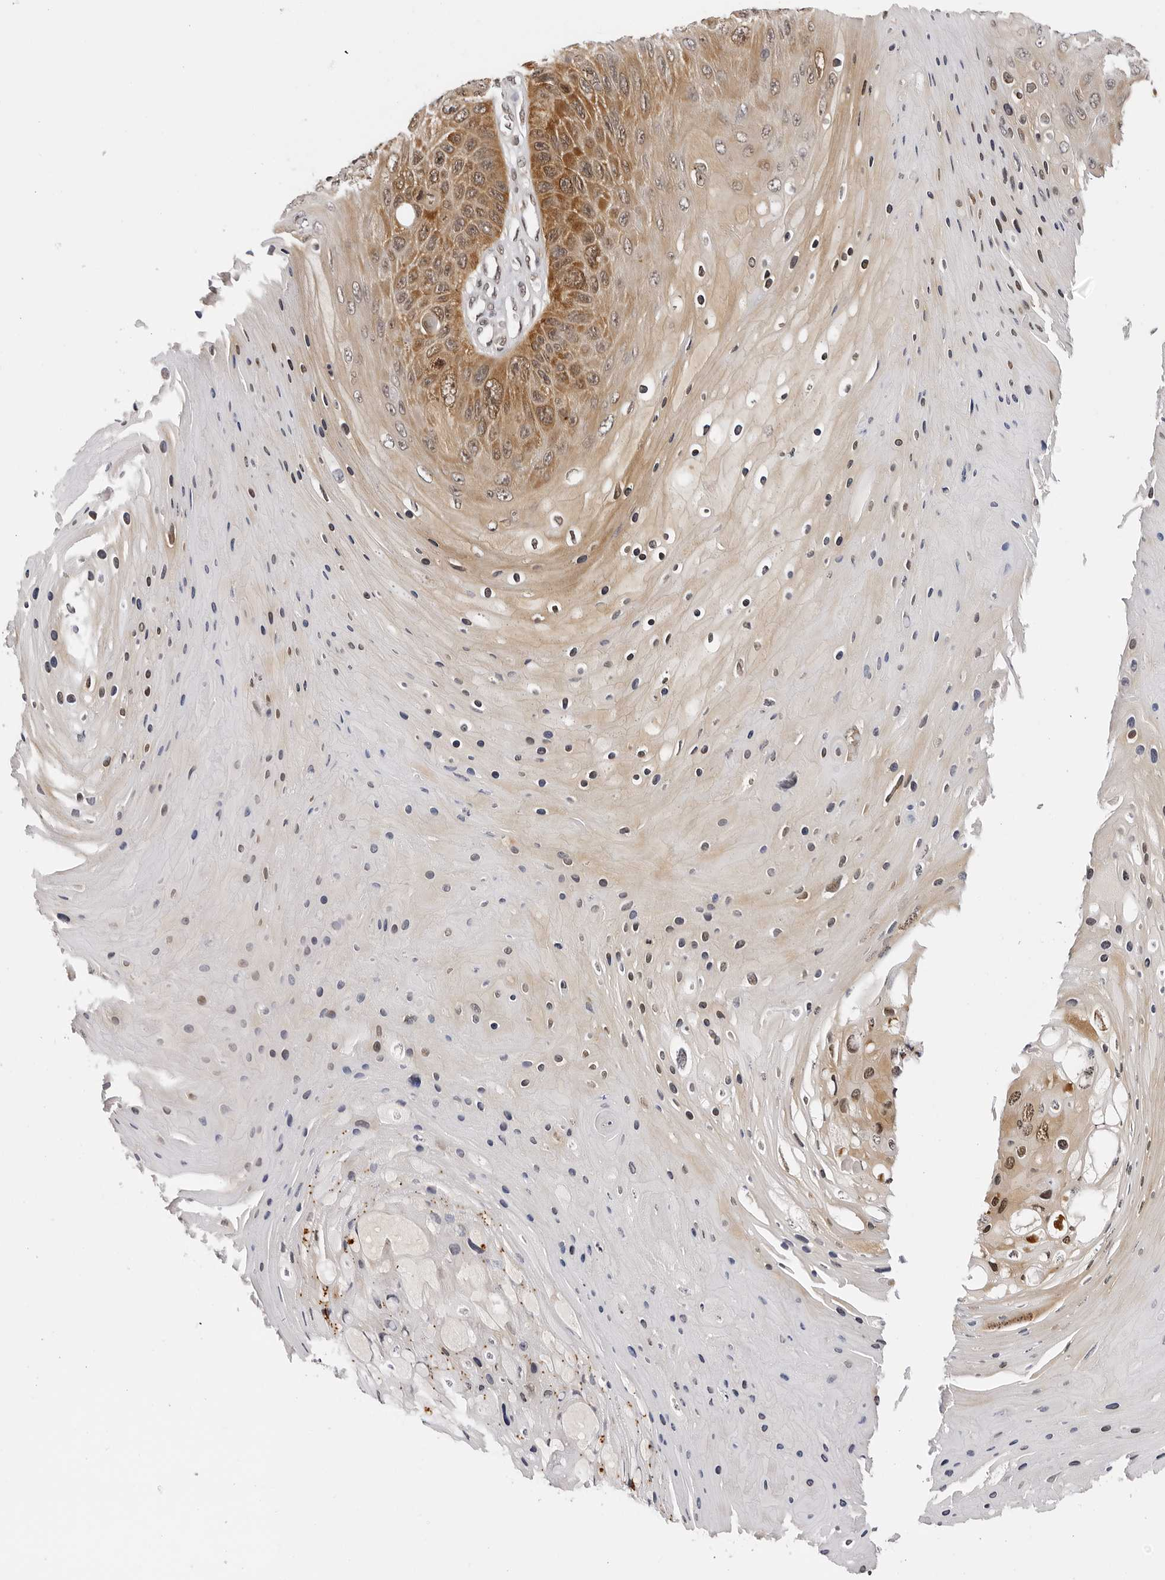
{"staining": {"intensity": "moderate", "quantity": ">75%", "location": "cytoplasmic/membranous"}, "tissue": "skin cancer", "cell_type": "Tumor cells", "image_type": "cancer", "snomed": [{"axis": "morphology", "description": "Squamous cell carcinoma, NOS"}, {"axis": "topography", "description": "Skin"}], "caption": "A micrograph showing moderate cytoplasmic/membranous positivity in approximately >75% of tumor cells in skin cancer (squamous cell carcinoma), as visualized by brown immunohistochemical staining.", "gene": "WDR77", "patient": {"sex": "female", "age": 88}}